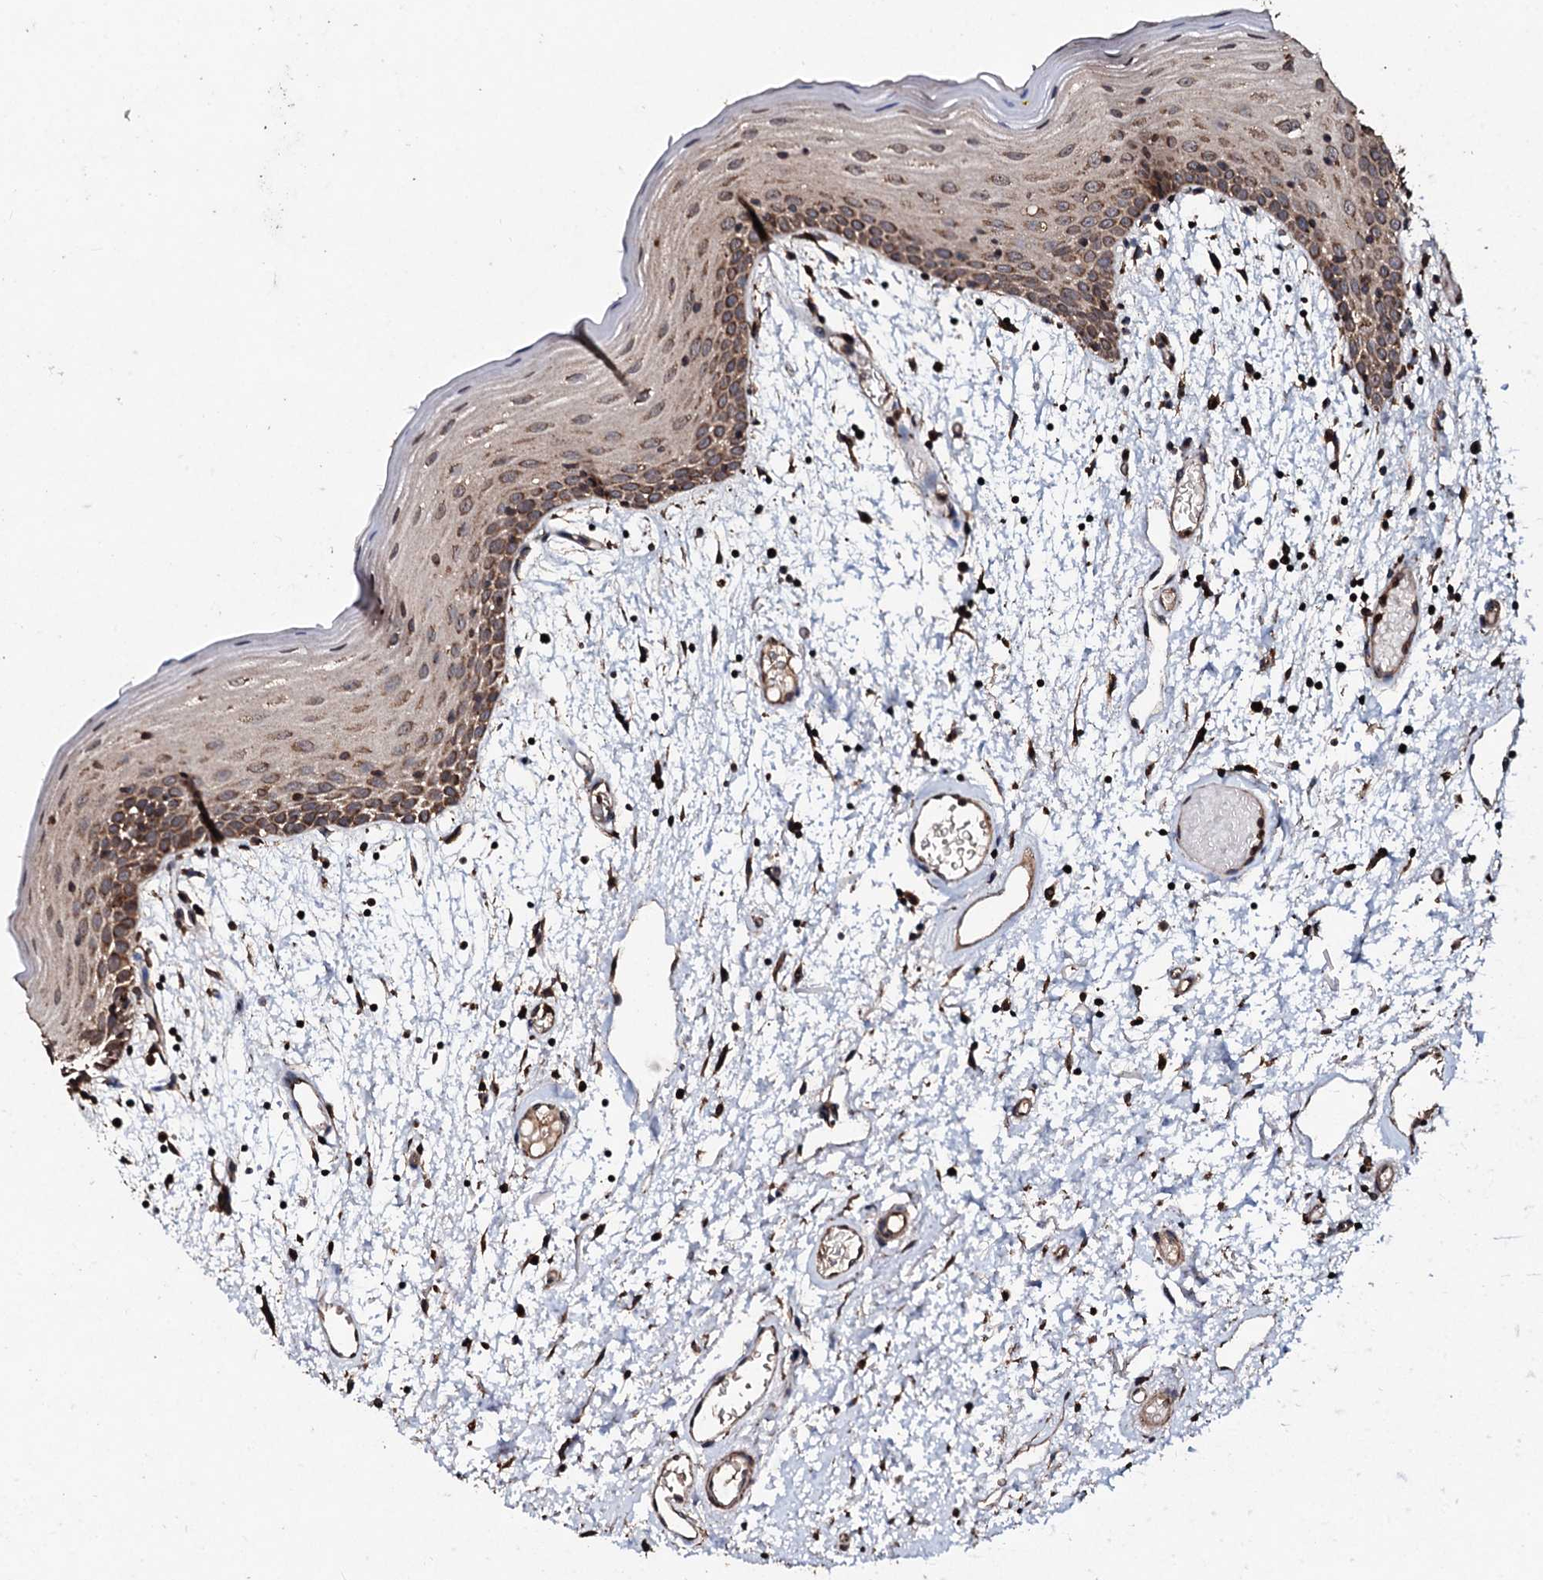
{"staining": {"intensity": "moderate", "quantity": ">75%", "location": "cytoplasmic/membranous"}, "tissue": "oral mucosa", "cell_type": "Squamous epithelial cells", "image_type": "normal", "snomed": [{"axis": "morphology", "description": "Normal tissue, NOS"}, {"axis": "topography", "description": "Skeletal muscle"}, {"axis": "topography", "description": "Oral tissue"}, {"axis": "topography", "description": "Salivary gland"}, {"axis": "topography", "description": "Peripheral nerve tissue"}], "caption": "Protein analysis of unremarkable oral mucosa demonstrates moderate cytoplasmic/membranous staining in about >75% of squamous epithelial cells.", "gene": "SDHAF2", "patient": {"sex": "male", "age": 54}}